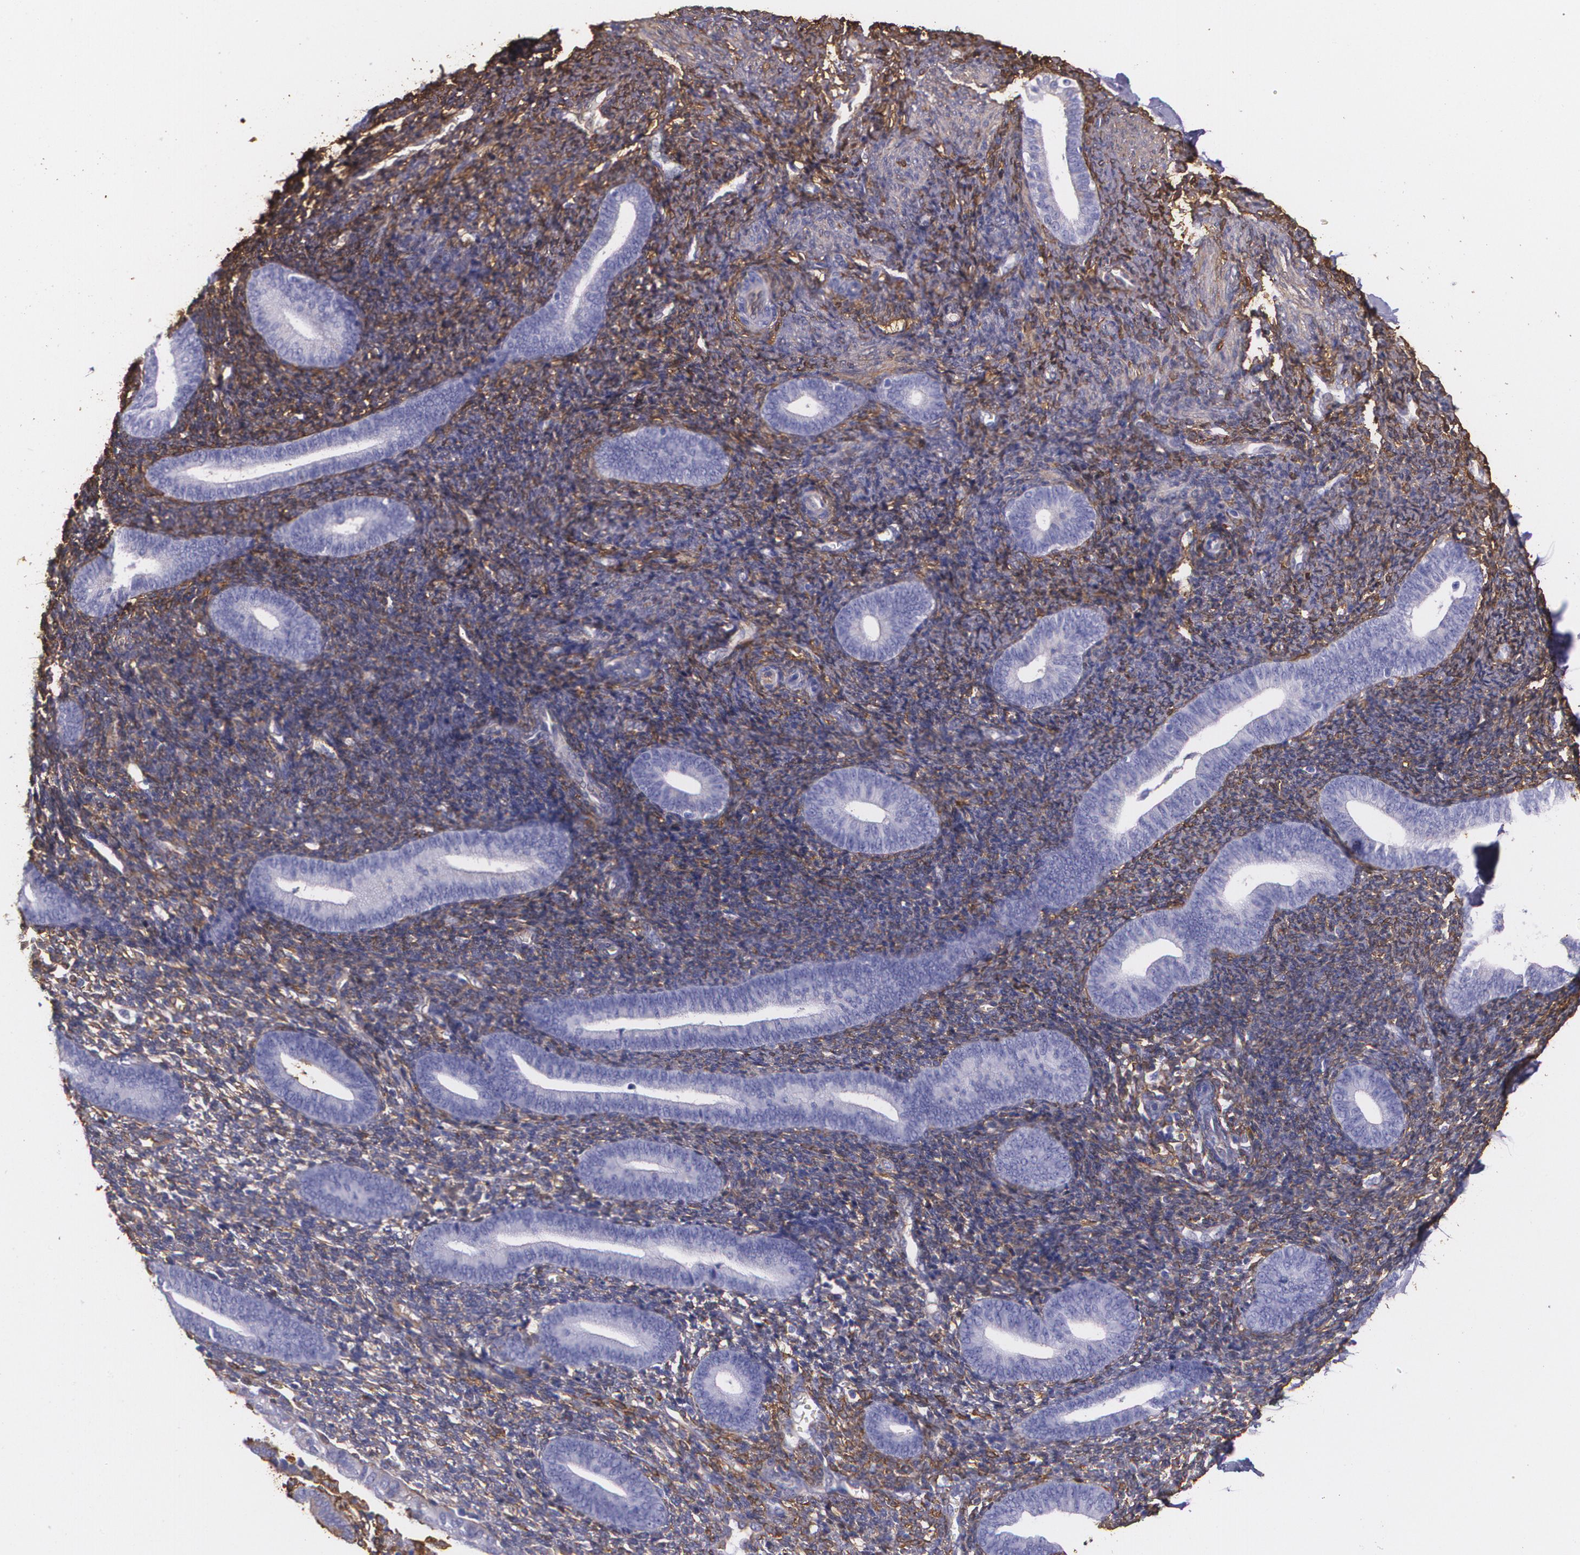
{"staining": {"intensity": "weak", "quantity": "25%-75%", "location": "cytoplasmic/membranous"}, "tissue": "endometrium", "cell_type": "Cells in endometrial stroma", "image_type": "normal", "snomed": [{"axis": "morphology", "description": "Normal tissue, NOS"}, {"axis": "topography", "description": "Smooth muscle"}, {"axis": "topography", "description": "Endometrium"}], "caption": "A low amount of weak cytoplasmic/membranous positivity is seen in approximately 25%-75% of cells in endometrial stroma in normal endometrium.", "gene": "MMP2", "patient": {"sex": "female", "age": 57}}